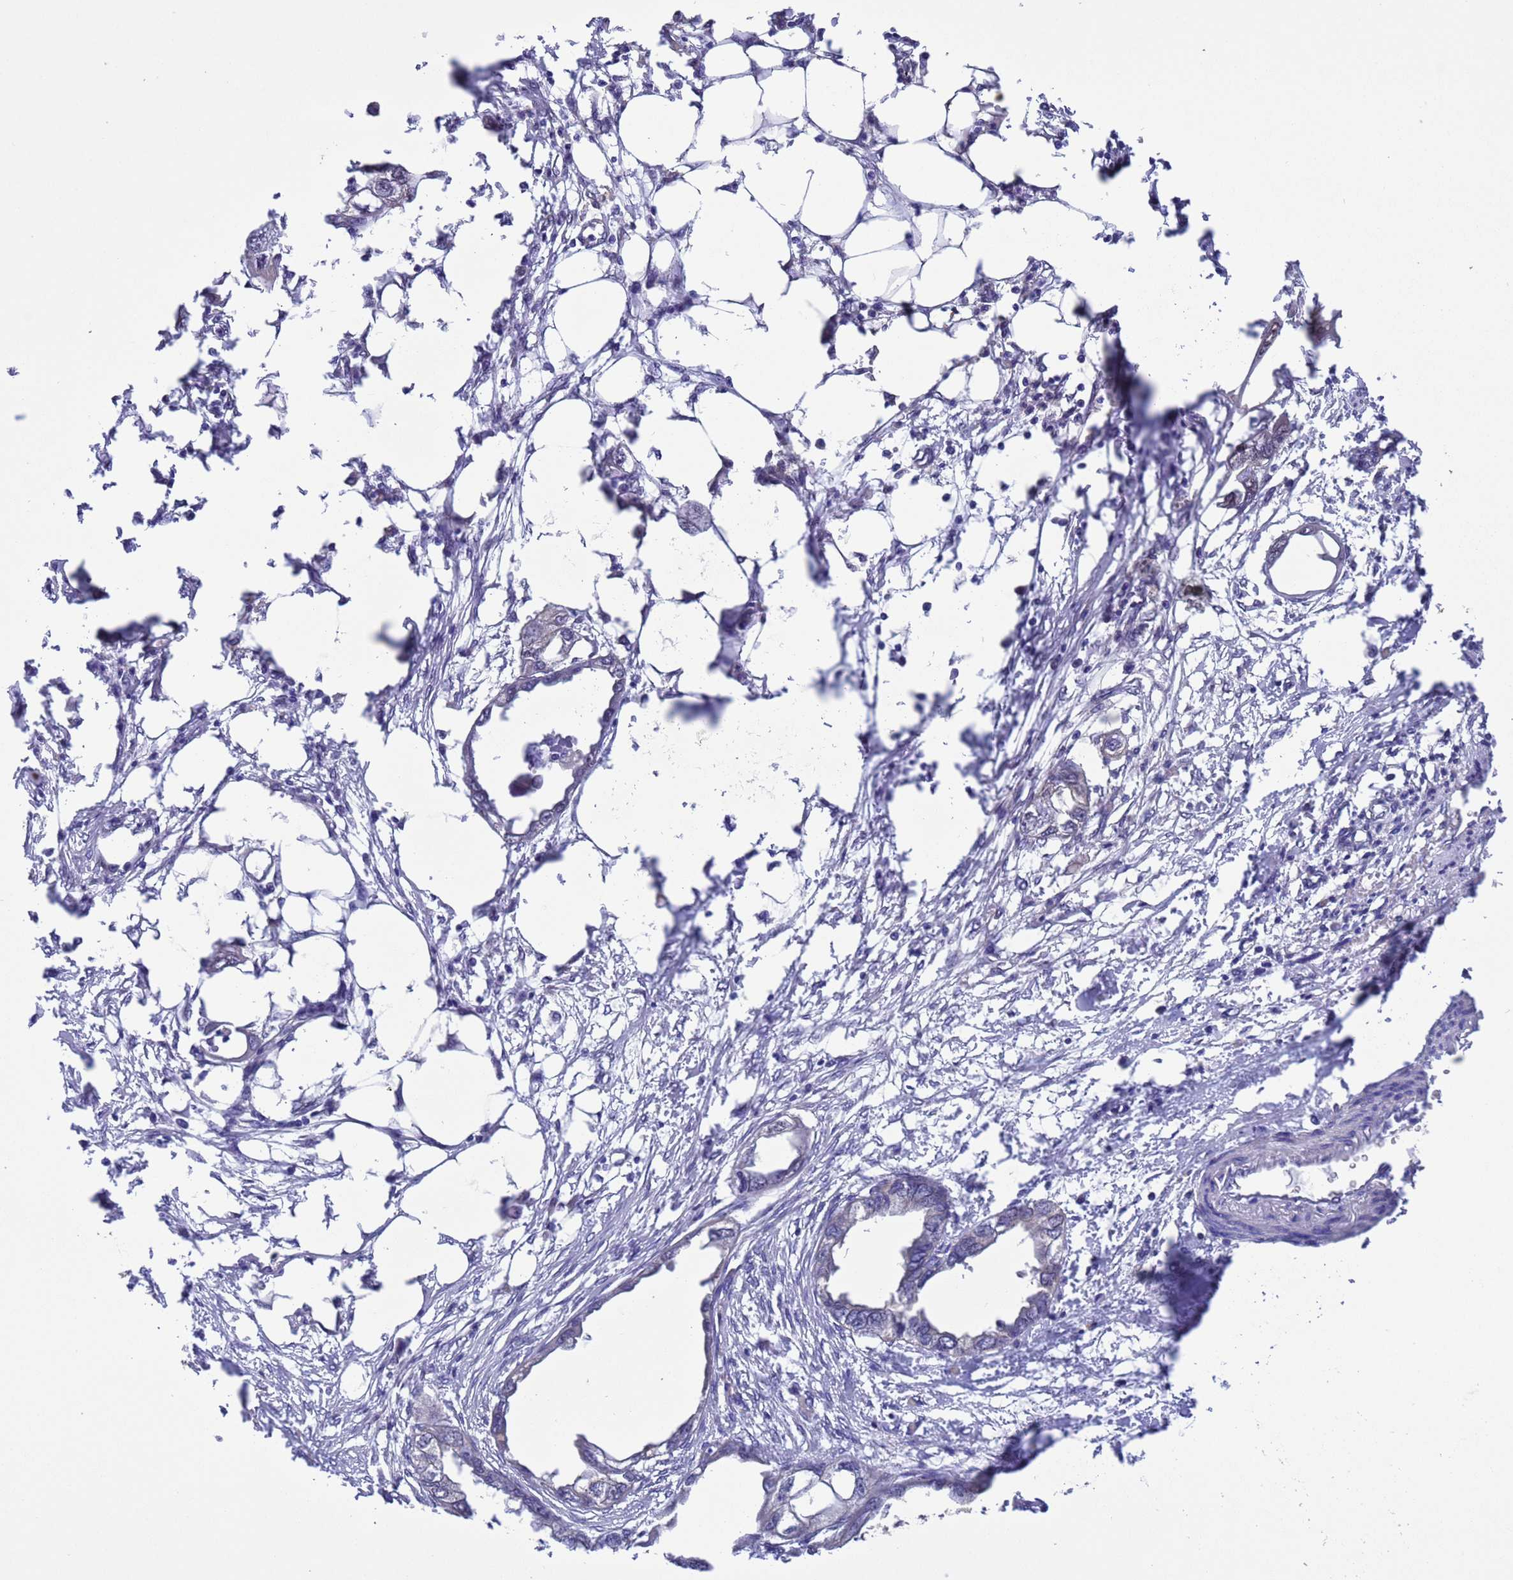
{"staining": {"intensity": "negative", "quantity": "none", "location": "none"}, "tissue": "endometrial cancer", "cell_type": "Tumor cells", "image_type": "cancer", "snomed": [{"axis": "morphology", "description": "Adenocarcinoma, NOS"}, {"axis": "morphology", "description": "Adenocarcinoma, metastatic, NOS"}, {"axis": "topography", "description": "Adipose tissue"}, {"axis": "topography", "description": "Endometrium"}], "caption": "Tumor cells are negative for protein expression in human endometrial cancer (metastatic adenocarcinoma). The staining is performed using DAB brown chromogen with nuclei counter-stained in using hematoxylin.", "gene": "ZFP69B", "patient": {"sex": "female", "age": 67}}